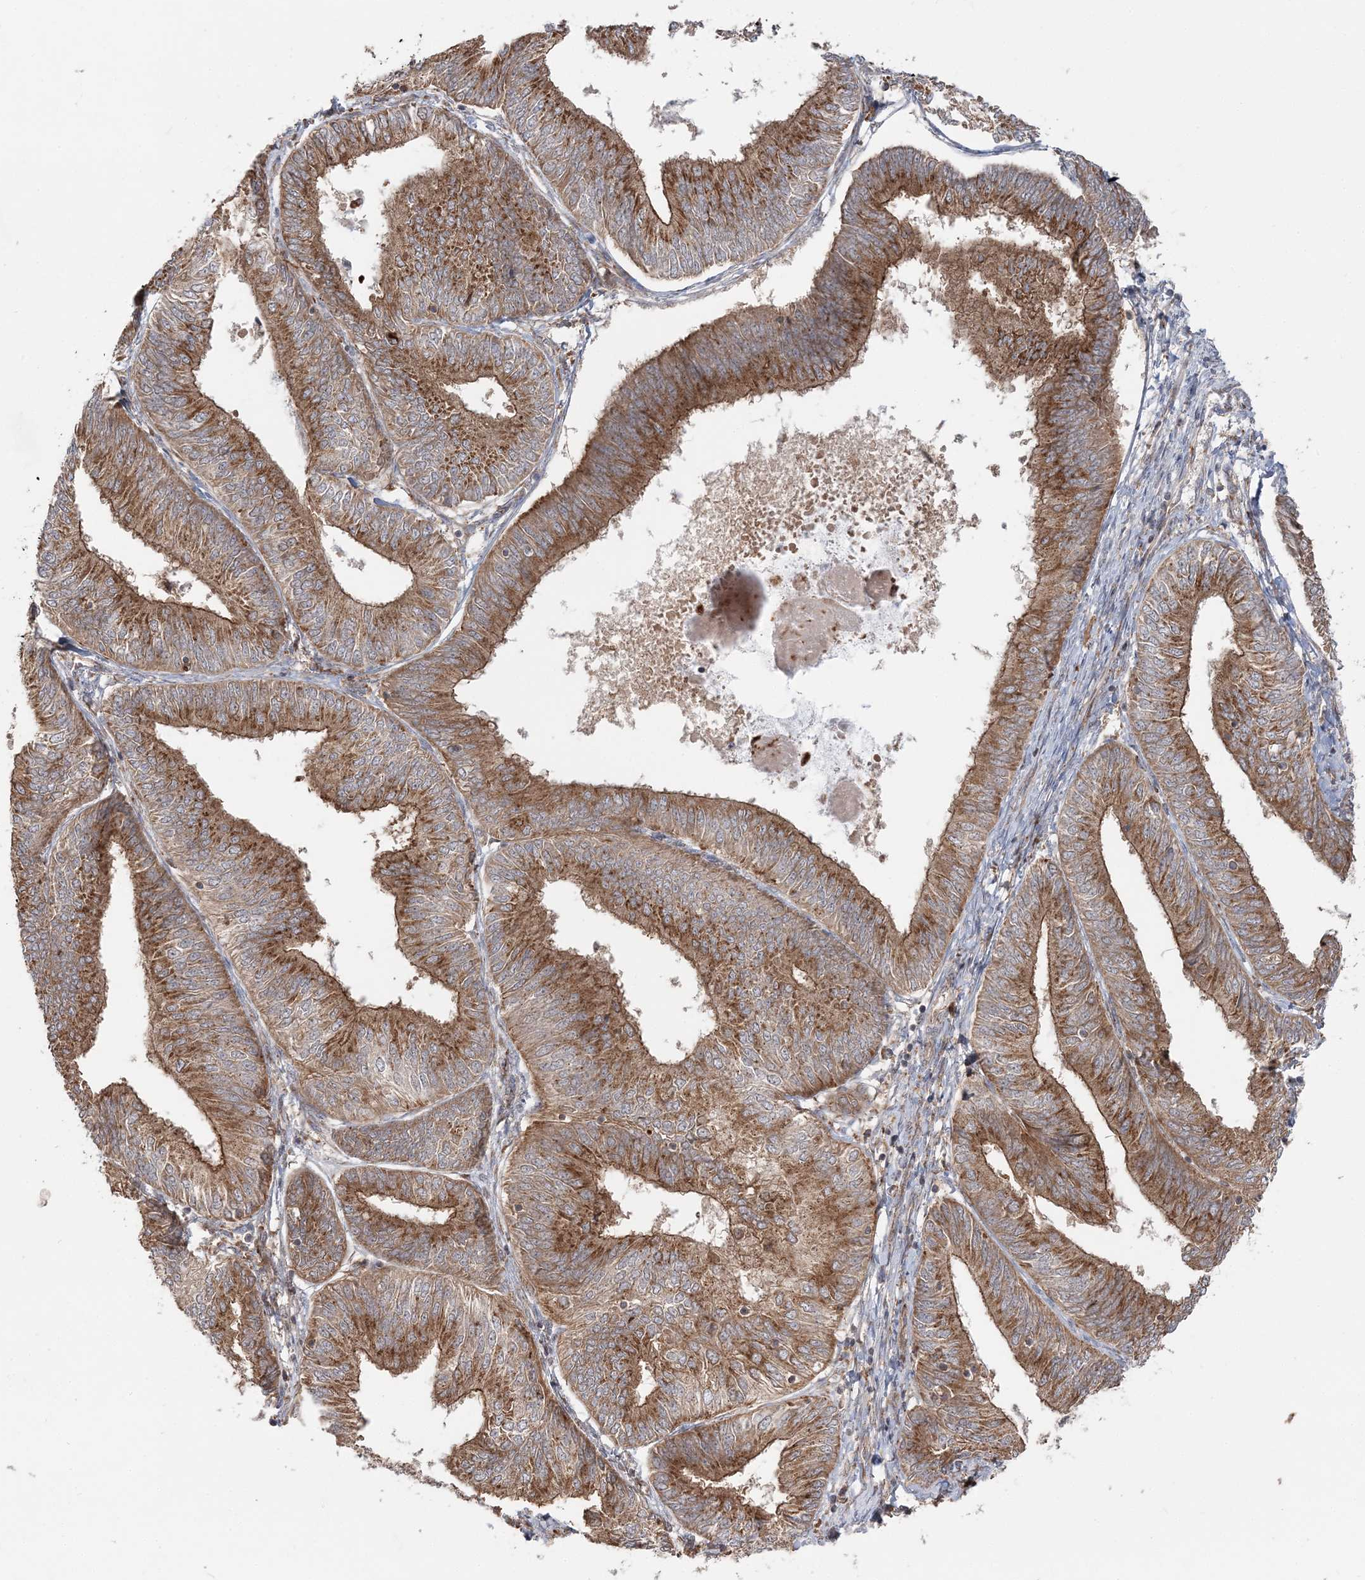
{"staining": {"intensity": "strong", "quantity": ">75%", "location": "cytoplasmic/membranous"}, "tissue": "endometrial cancer", "cell_type": "Tumor cells", "image_type": "cancer", "snomed": [{"axis": "morphology", "description": "Adenocarcinoma, NOS"}, {"axis": "topography", "description": "Endometrium"}], "caption": "Human adenocarcinoma (endometrial) stained with a protein marker demonstrates strong staining in tumor cells.", "gene": "ABCC3", "patient": {"sex": "female", "age": 58}}